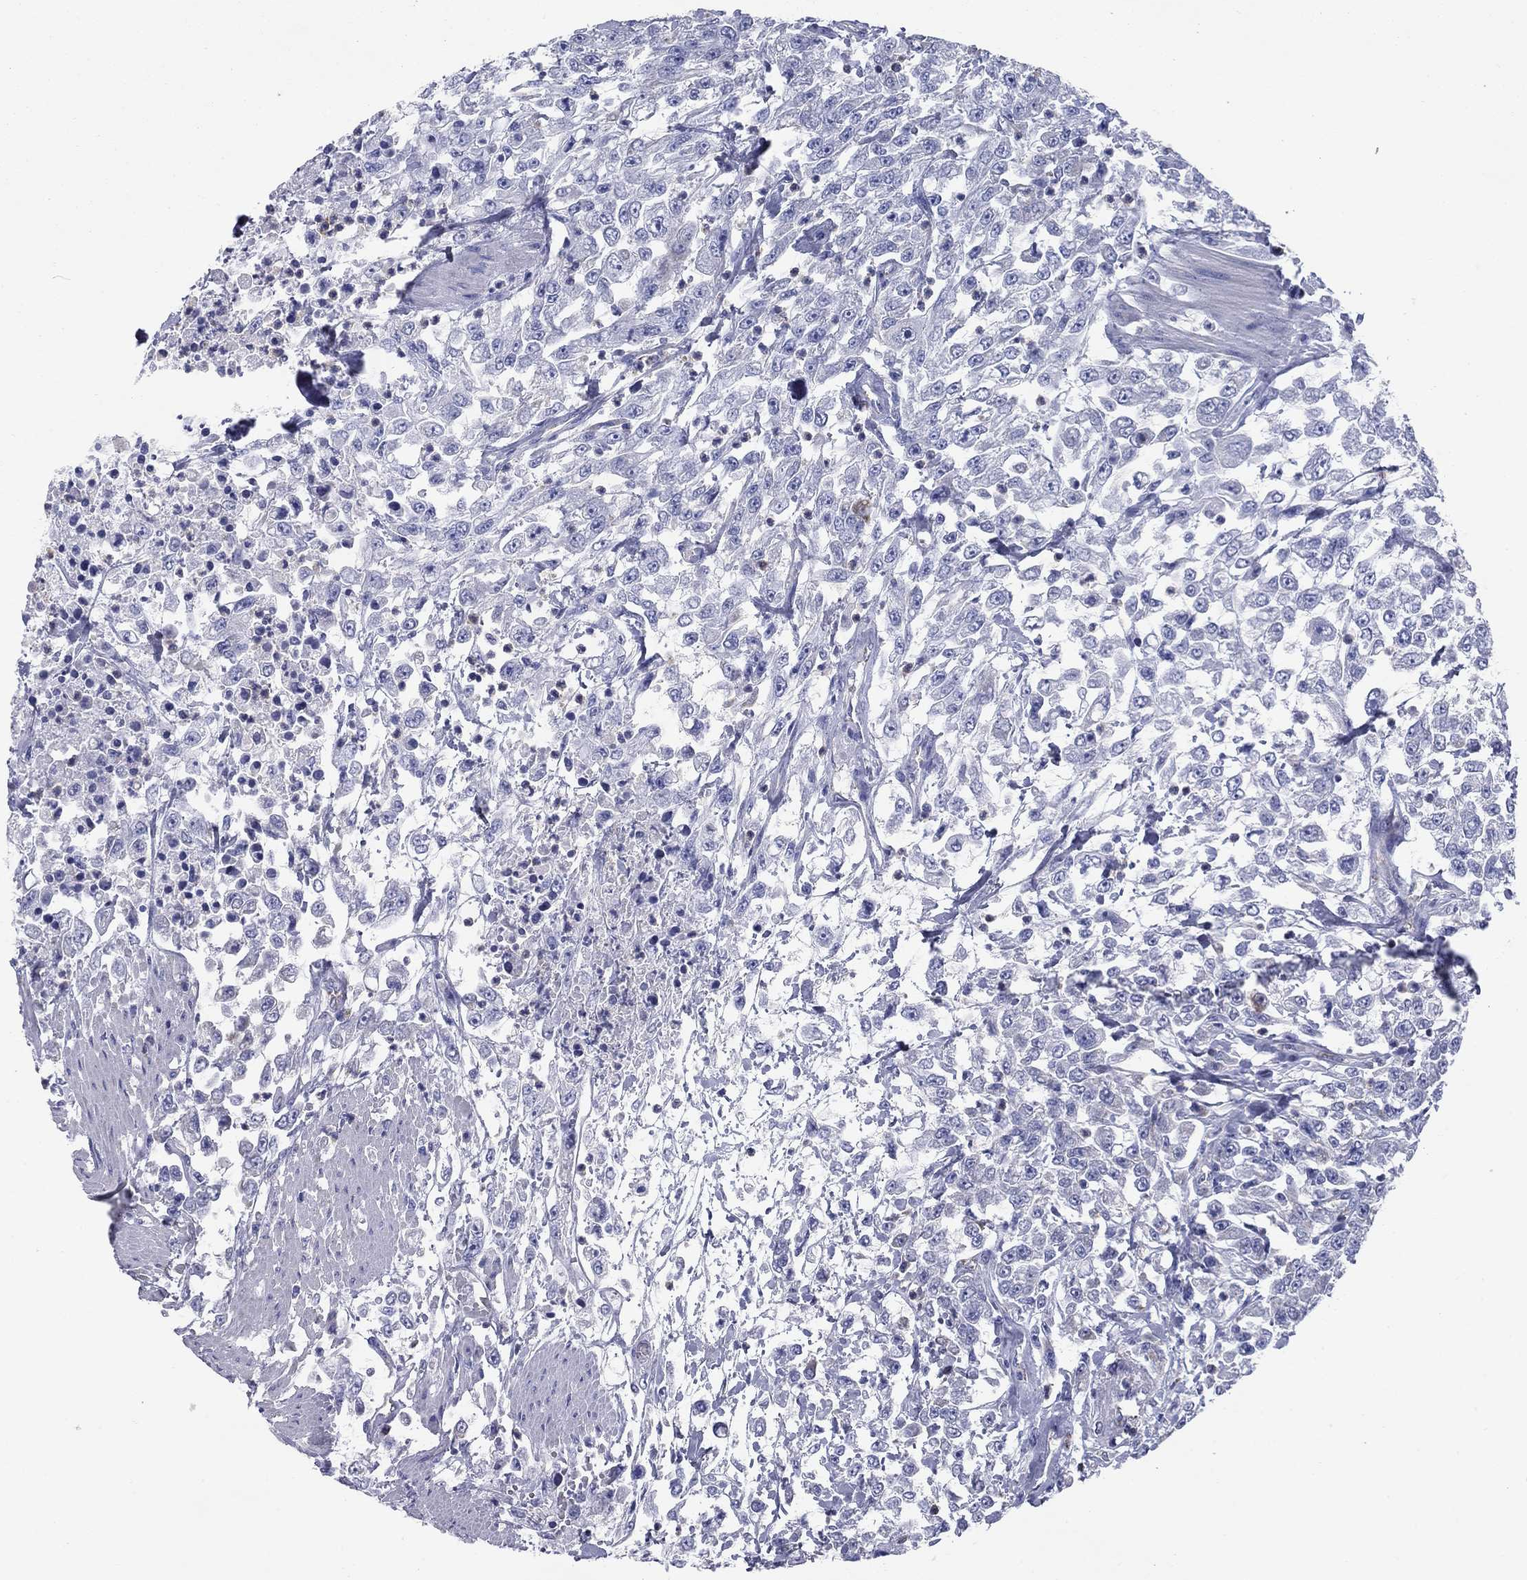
{"staining": {"intensity": "negative", "quantity": "none", "location": "none"}, "tissue": "urothelial cancer", "cell_type": "Tumor cells", "image_type": "cancer", "snomed": [{"axis": "morphology", "description": "Urothelial carcinoma, High grade"}, {"axis": "topography", "description": "Urinary bladder"}], "caption": "This is a photomicrograph of immunohistochemistry staining of urothelial cancer, which shows no positivity in tumor cells.", "gene": "NDUFA4L2", "patient": {"sex": "male", "age": 46}}